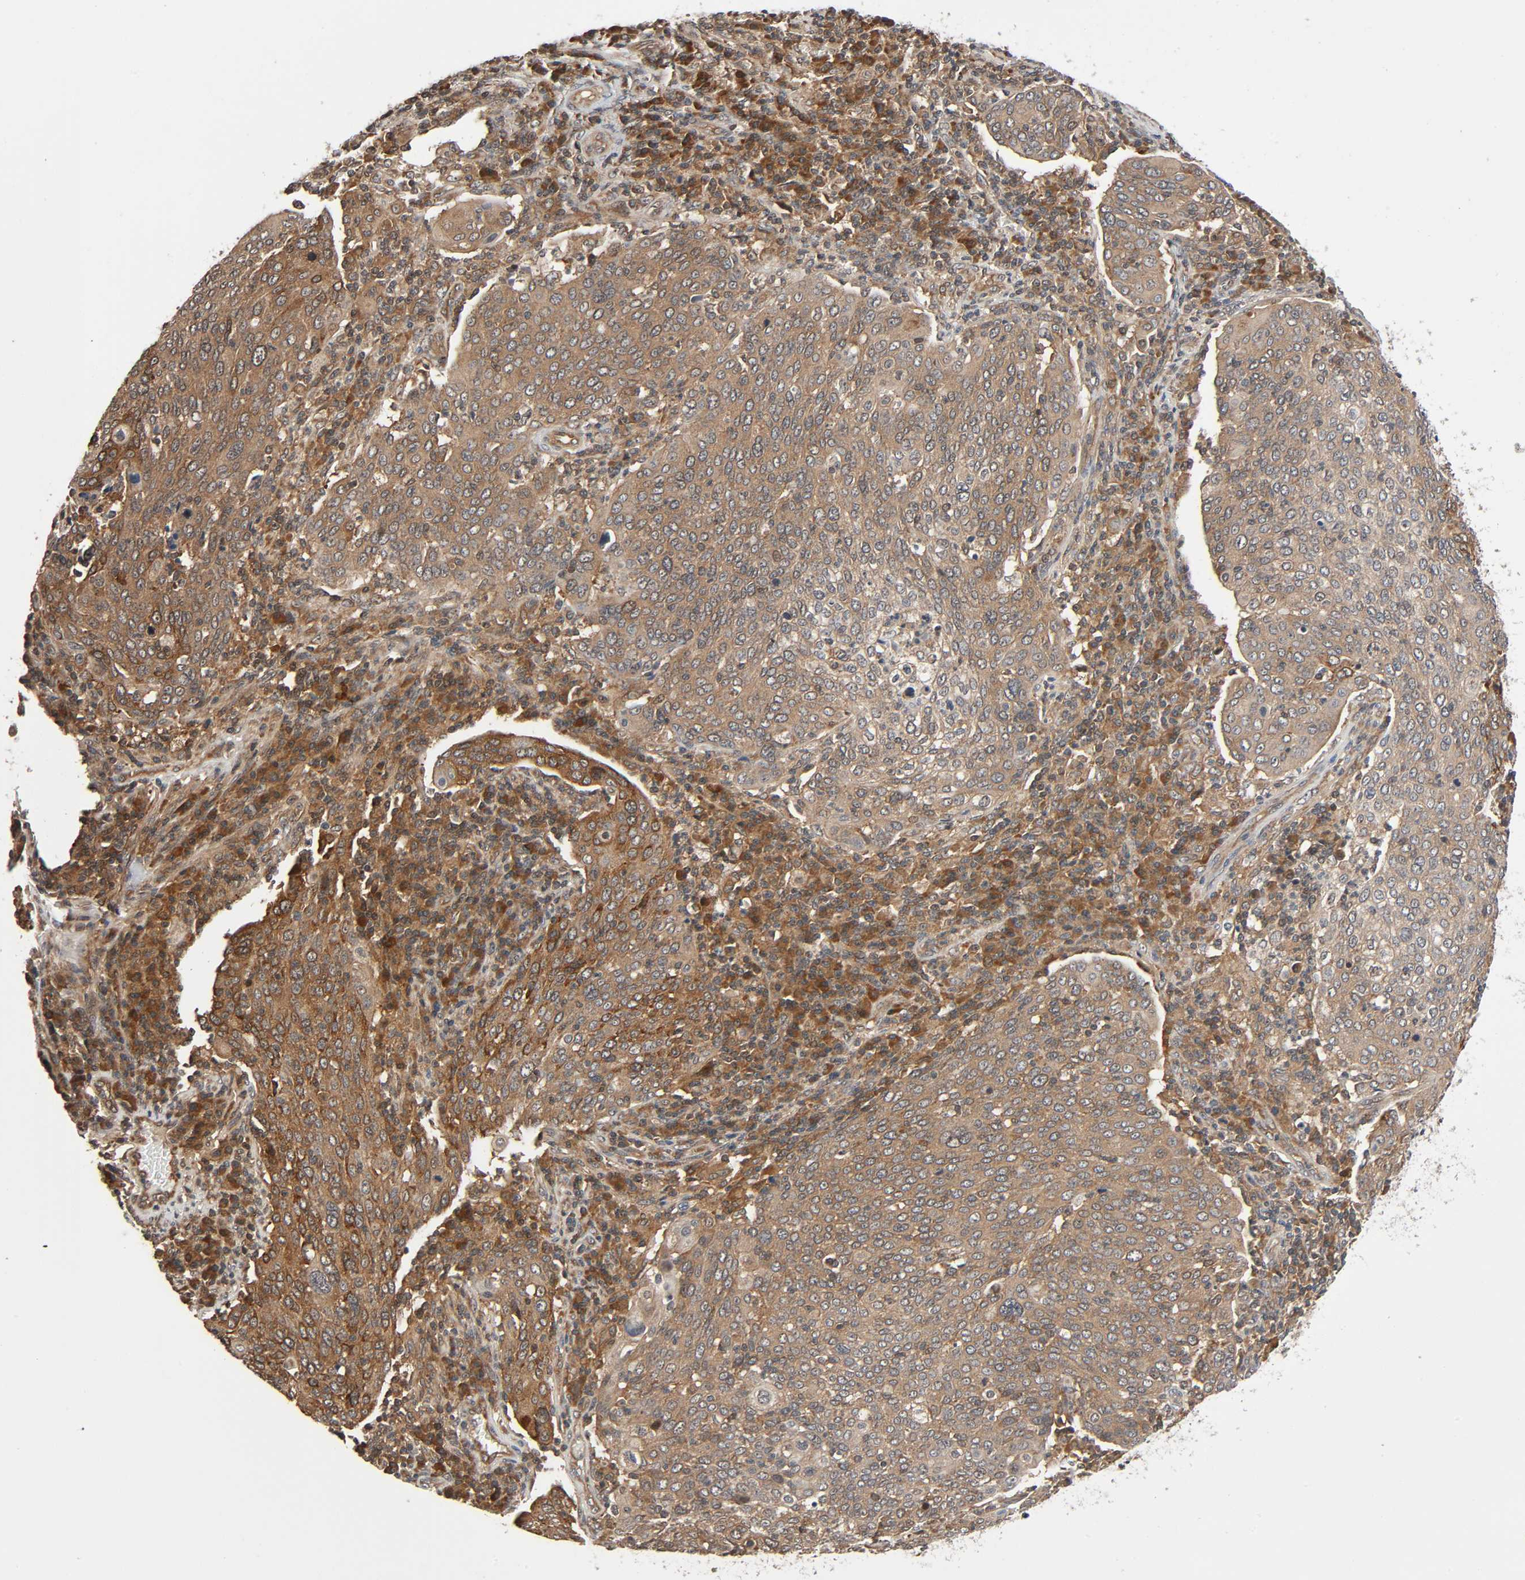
{"staining": {"intensity": "moderate", "quantity": ">75%", "location": "cytoplasmic/membranous"}, "tissue": "cervical cancer", "cell_type": "Tumor cells", "image_type": "cancer", "snomed": [{"axis": "morphology", "description": "Squamous cell carcinoma, NOS"}, {"axis": "topography", "description": "Cervix"}], "caption": "Cervical cancer (squamous cell carcinoma) stained with DAB (3,3'-diaminobenzidine) immunohistochemistry displays medium levels of moderate cytoplasmic/membranous expression in approximately >75% of tumor cells.", "gene": "PPP2R1B", "patient": {"sex": "female", "age": 40}}